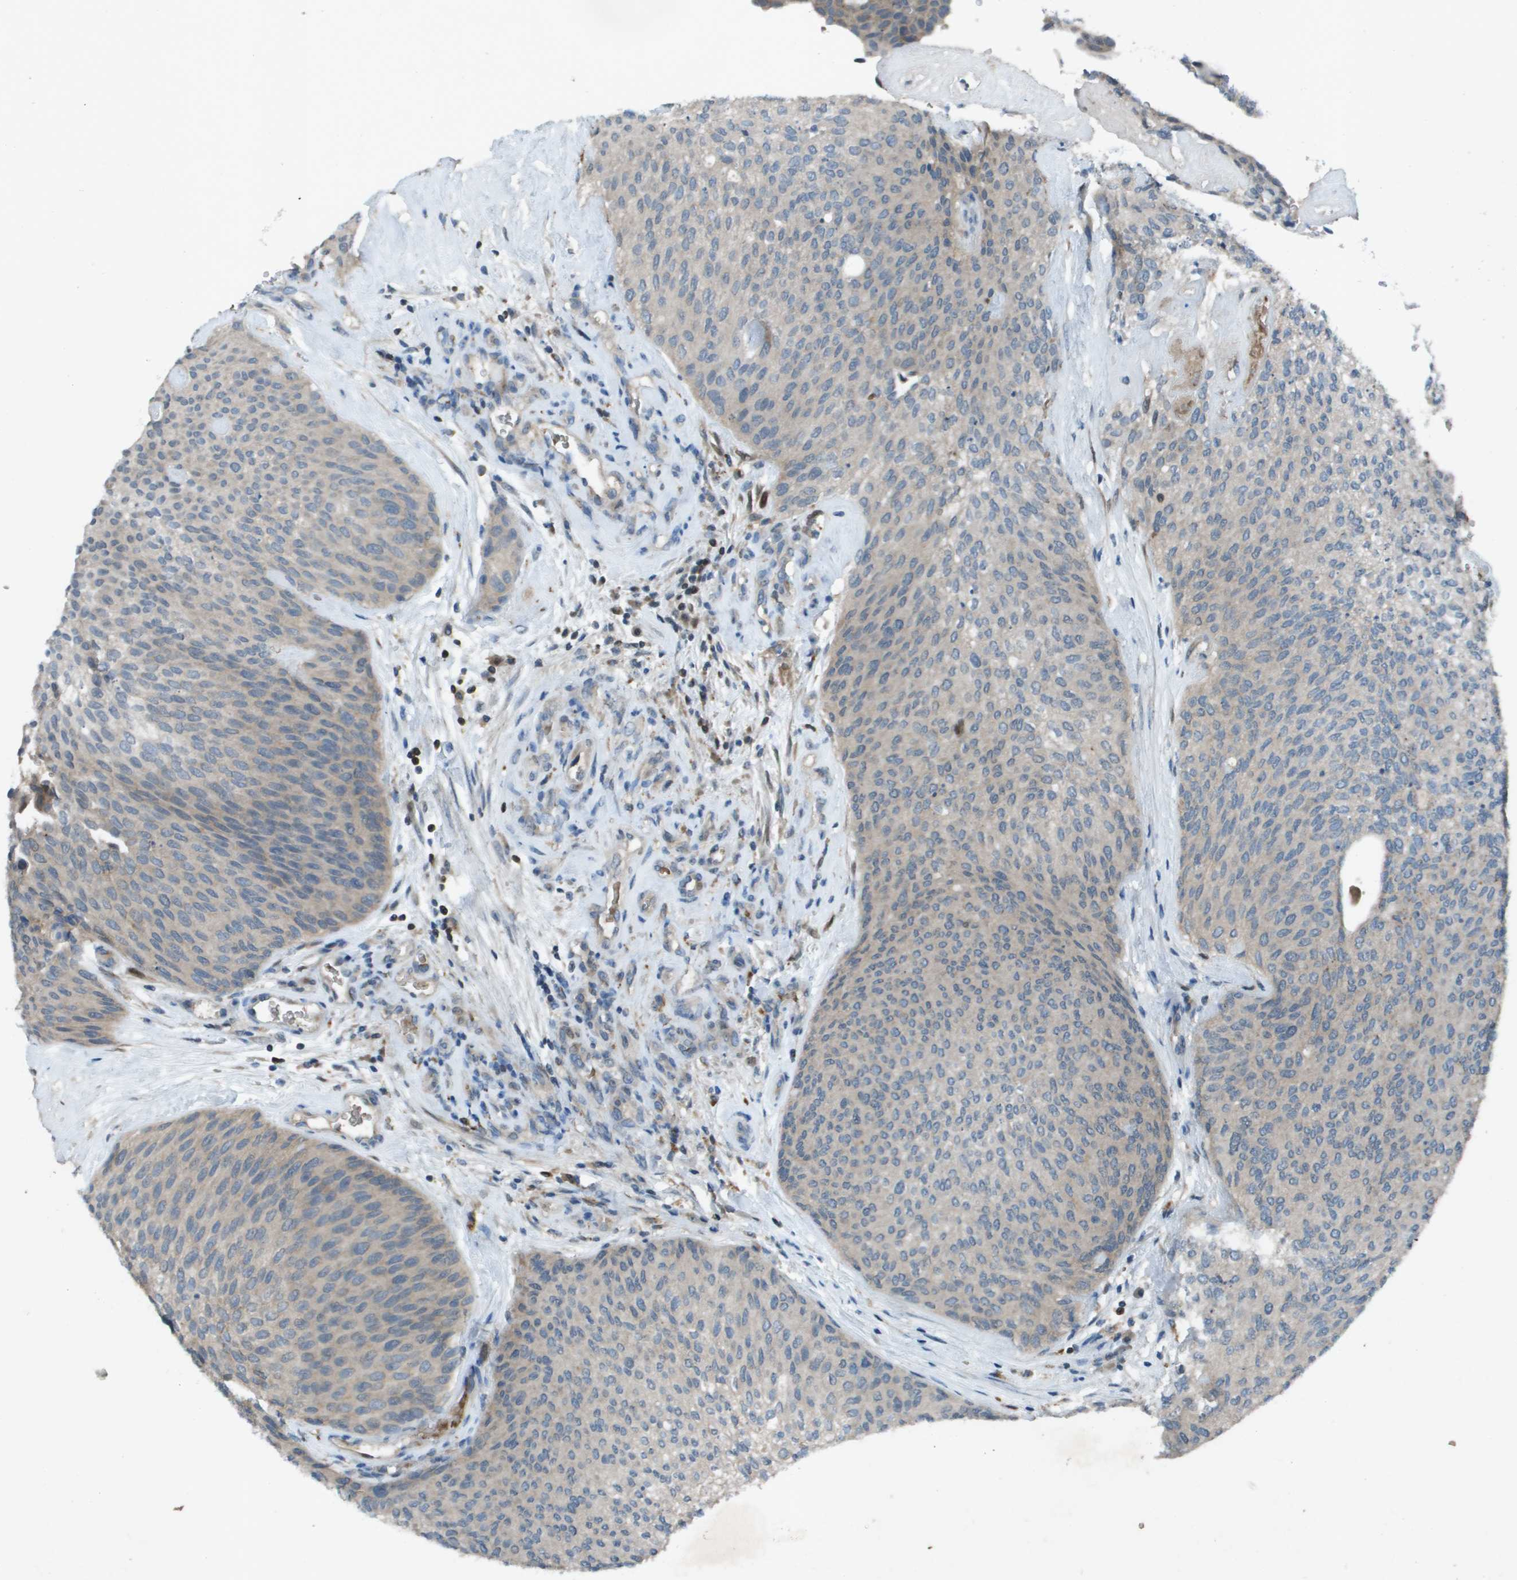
{"staining": {"intensity": "weak", "quantity": "25%-75%", "location": "cytoplasmic/membranous"}, "tissue": "urothelial cancer", "cell_type": "Tumor cells", "image_type": "cancer", "snomed": [{"axis": "morphology", "description": "Urothelial carcinoma, Low grade"}, {"axis": "topography", "description": "Urinary bladder"}], "caption": "DAB immunohistochemical staining of human urothelial cancer shows weak cytoplasmic/membranous protein positivity in approximately 25%-75% of tumor cells.", "gene": "CAMK4", "patient": {"sex": "female", "age": 79}}